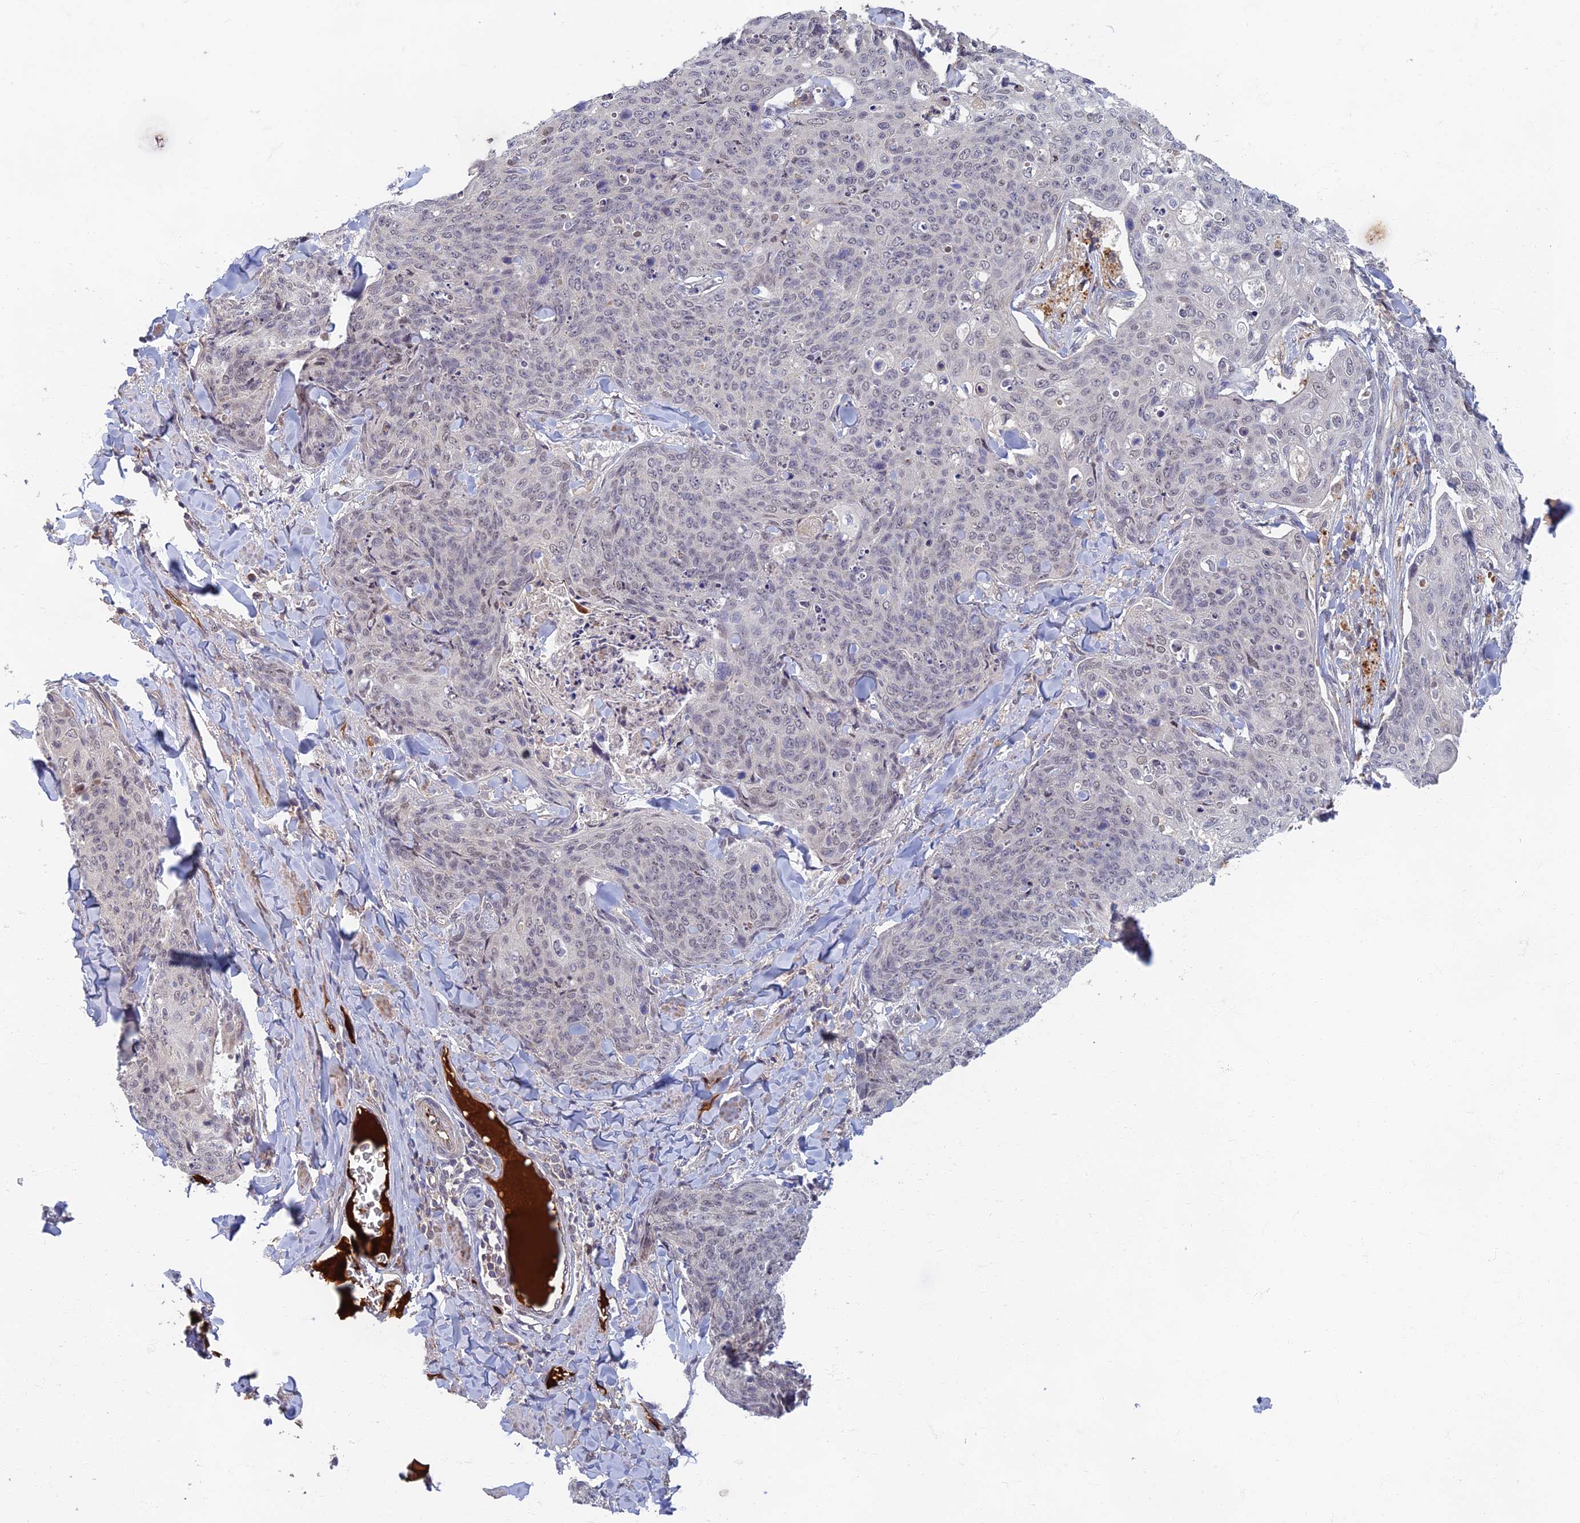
{"staining": {"intensity": "negative", "quantity": "none", "location": "none"}, "tissue": "skin cancer", "cell_type": "Tumor cells", "image_type": "cancer", "snomed": [{"axis": "morphology", "description": "Squamous cell carcinoma, NOS"}, {"axis": "topography", "description": "Skin"}, {"axis": "topography", "description": "Vulva"}], "caption": "The image reveals no staining of tumor cells in skin cancer.", "gene": "EARS2", "patient": {"sex": "female", "age": 85}}